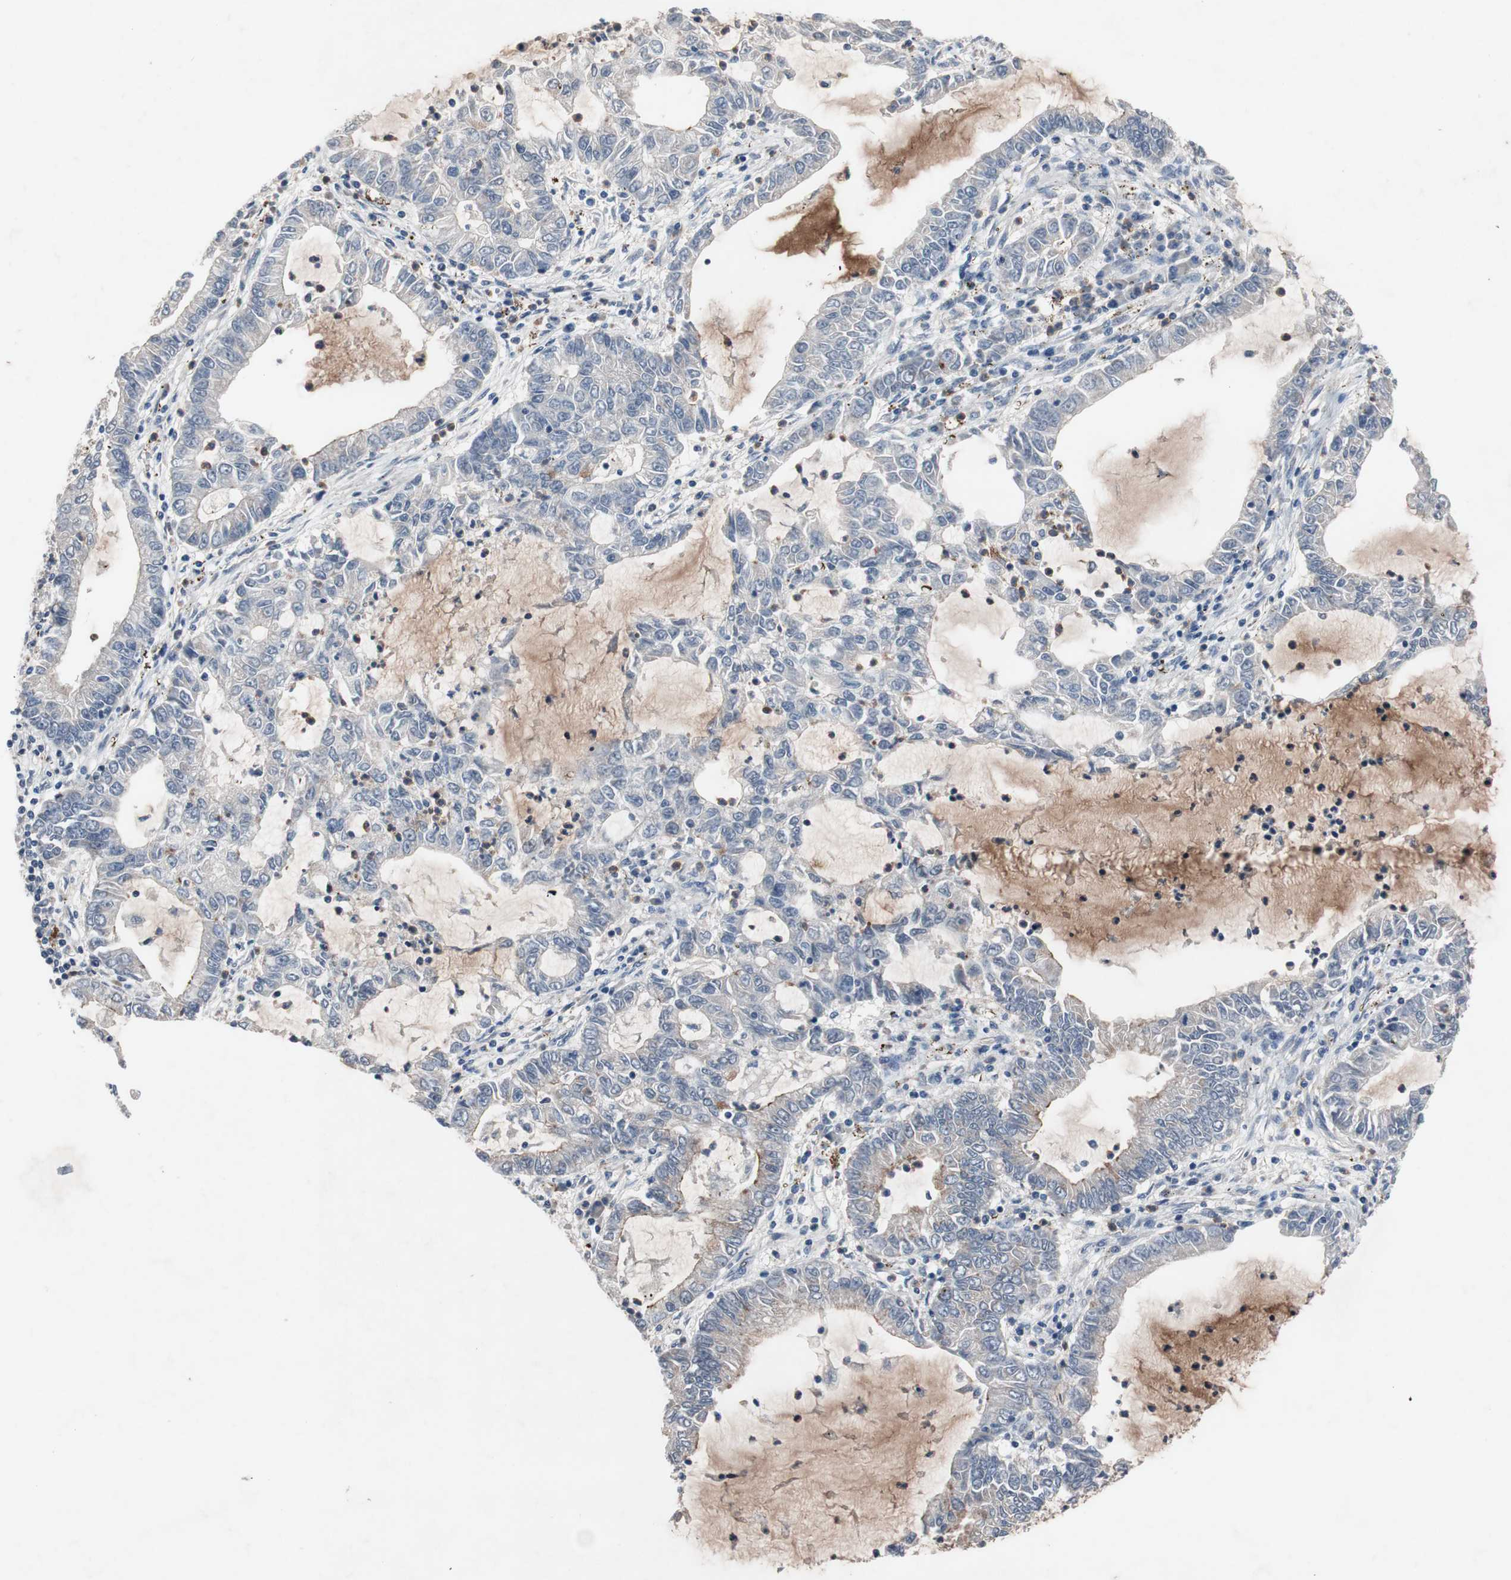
{"staining": {"intensity": "weak", "quantity": "<25%", "location": "cytoplasmic/membranous"}, "tissue": "lung cancer", "cell_type": "Tumor cells", "image_type": "cancer", "snomed": [{"axis": "morphology", "description": "Adenocarcinoma, NOS"}, {"axis": "topography", "description": "Lung"}], "caption": "Tumor cells show no significant protein staining in lung adenocarcinoma.", "gene": "MUTYH", "patient": {"sex": "female", "age": 51}}